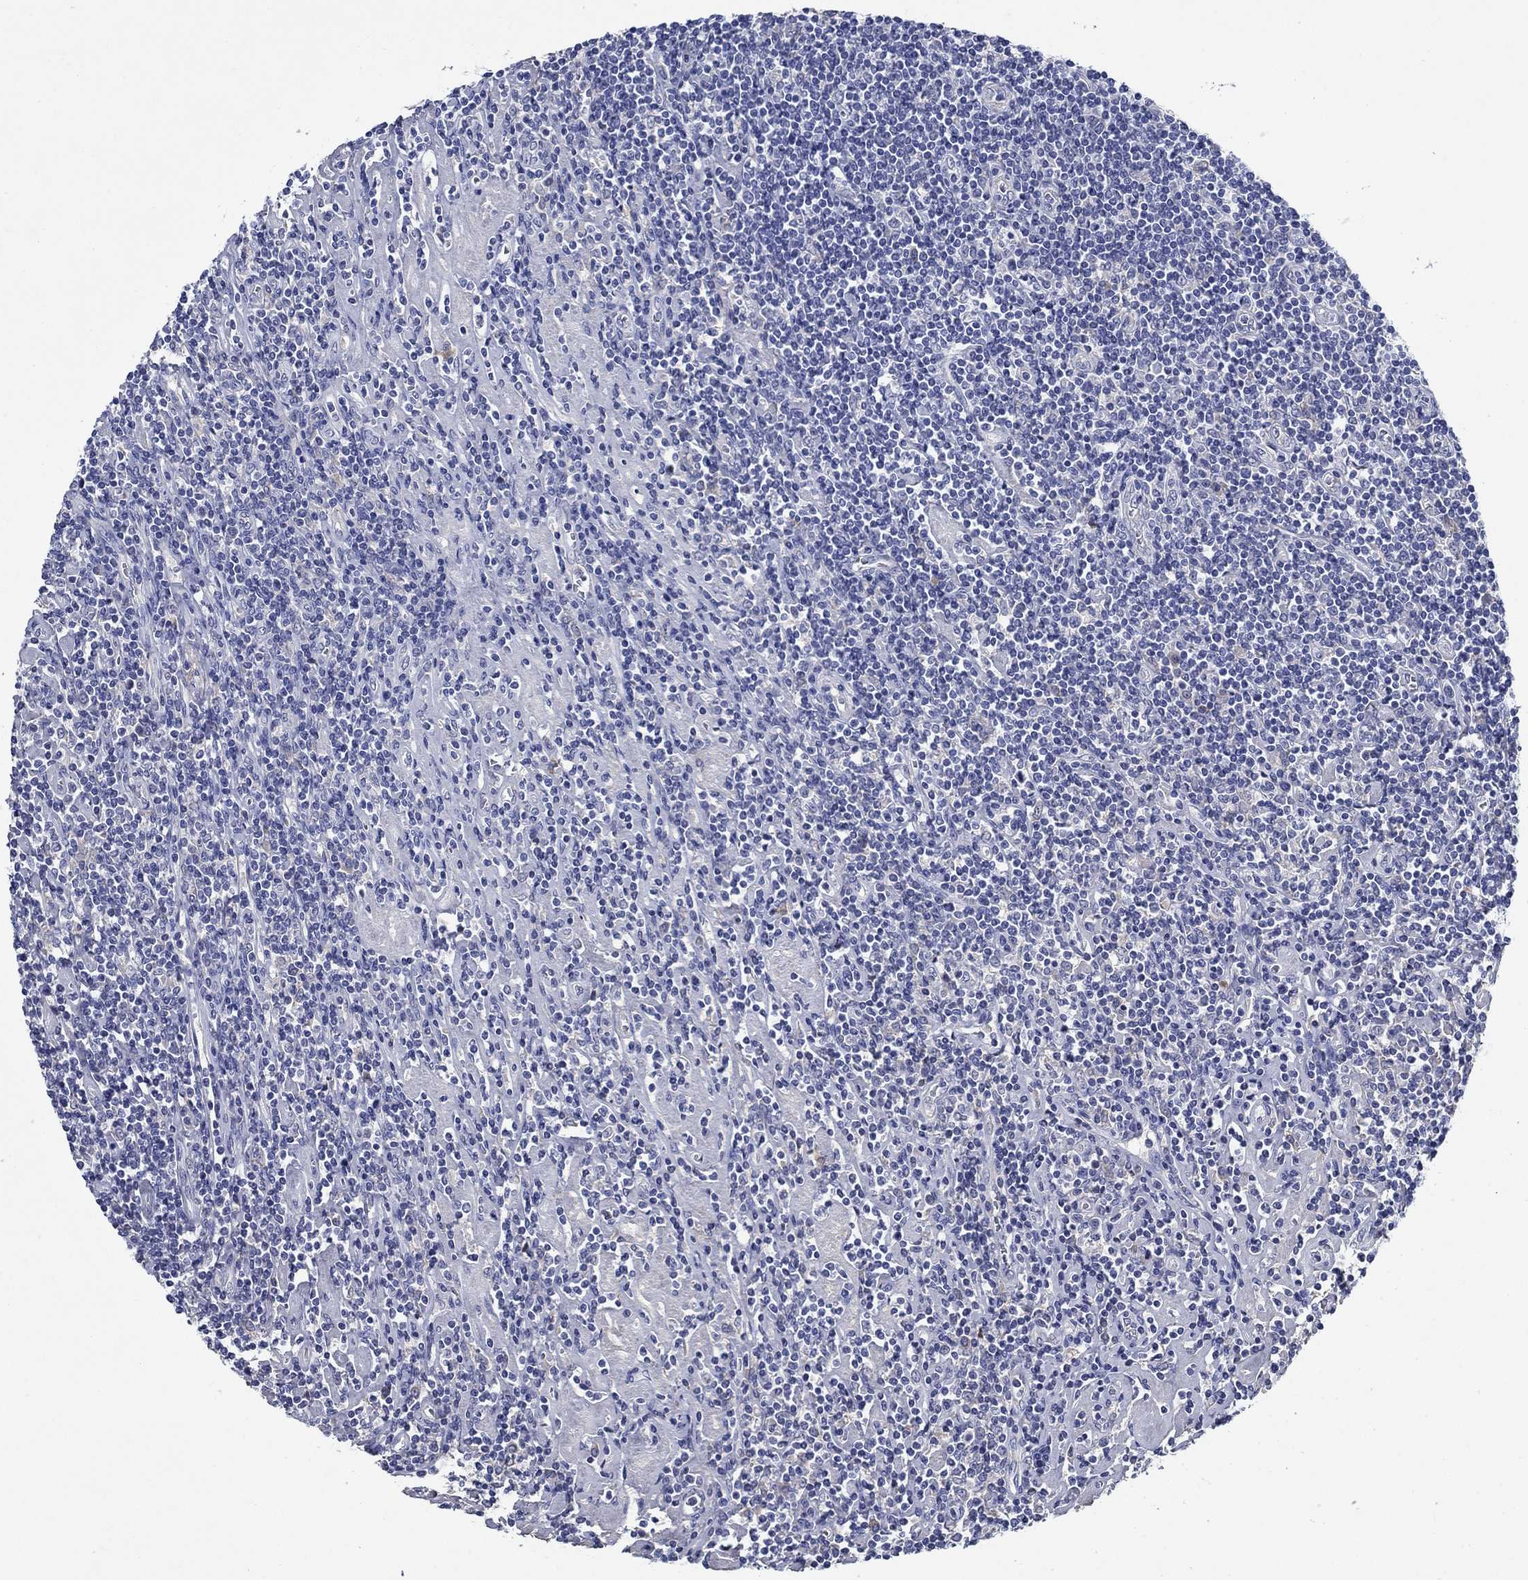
{"staining": {"intensity": "negative", "quantity": "none", "location": "none"}, "tissue": "lymphoma", "cell_type": "Tumor cells", "image_type": "cancer", "snomed": [{"axis": "morphology", "description": "Hodgkin's disease, NOS"}, {"axis": "topography", "description": "Lymph node"}], "caption": "A histopathology image of Hodgkin's disease stained for a protein displays no brown staining in tumor cells.", "gene": "SULT2B1", "patient": {"sex": "male", "age": 40}}